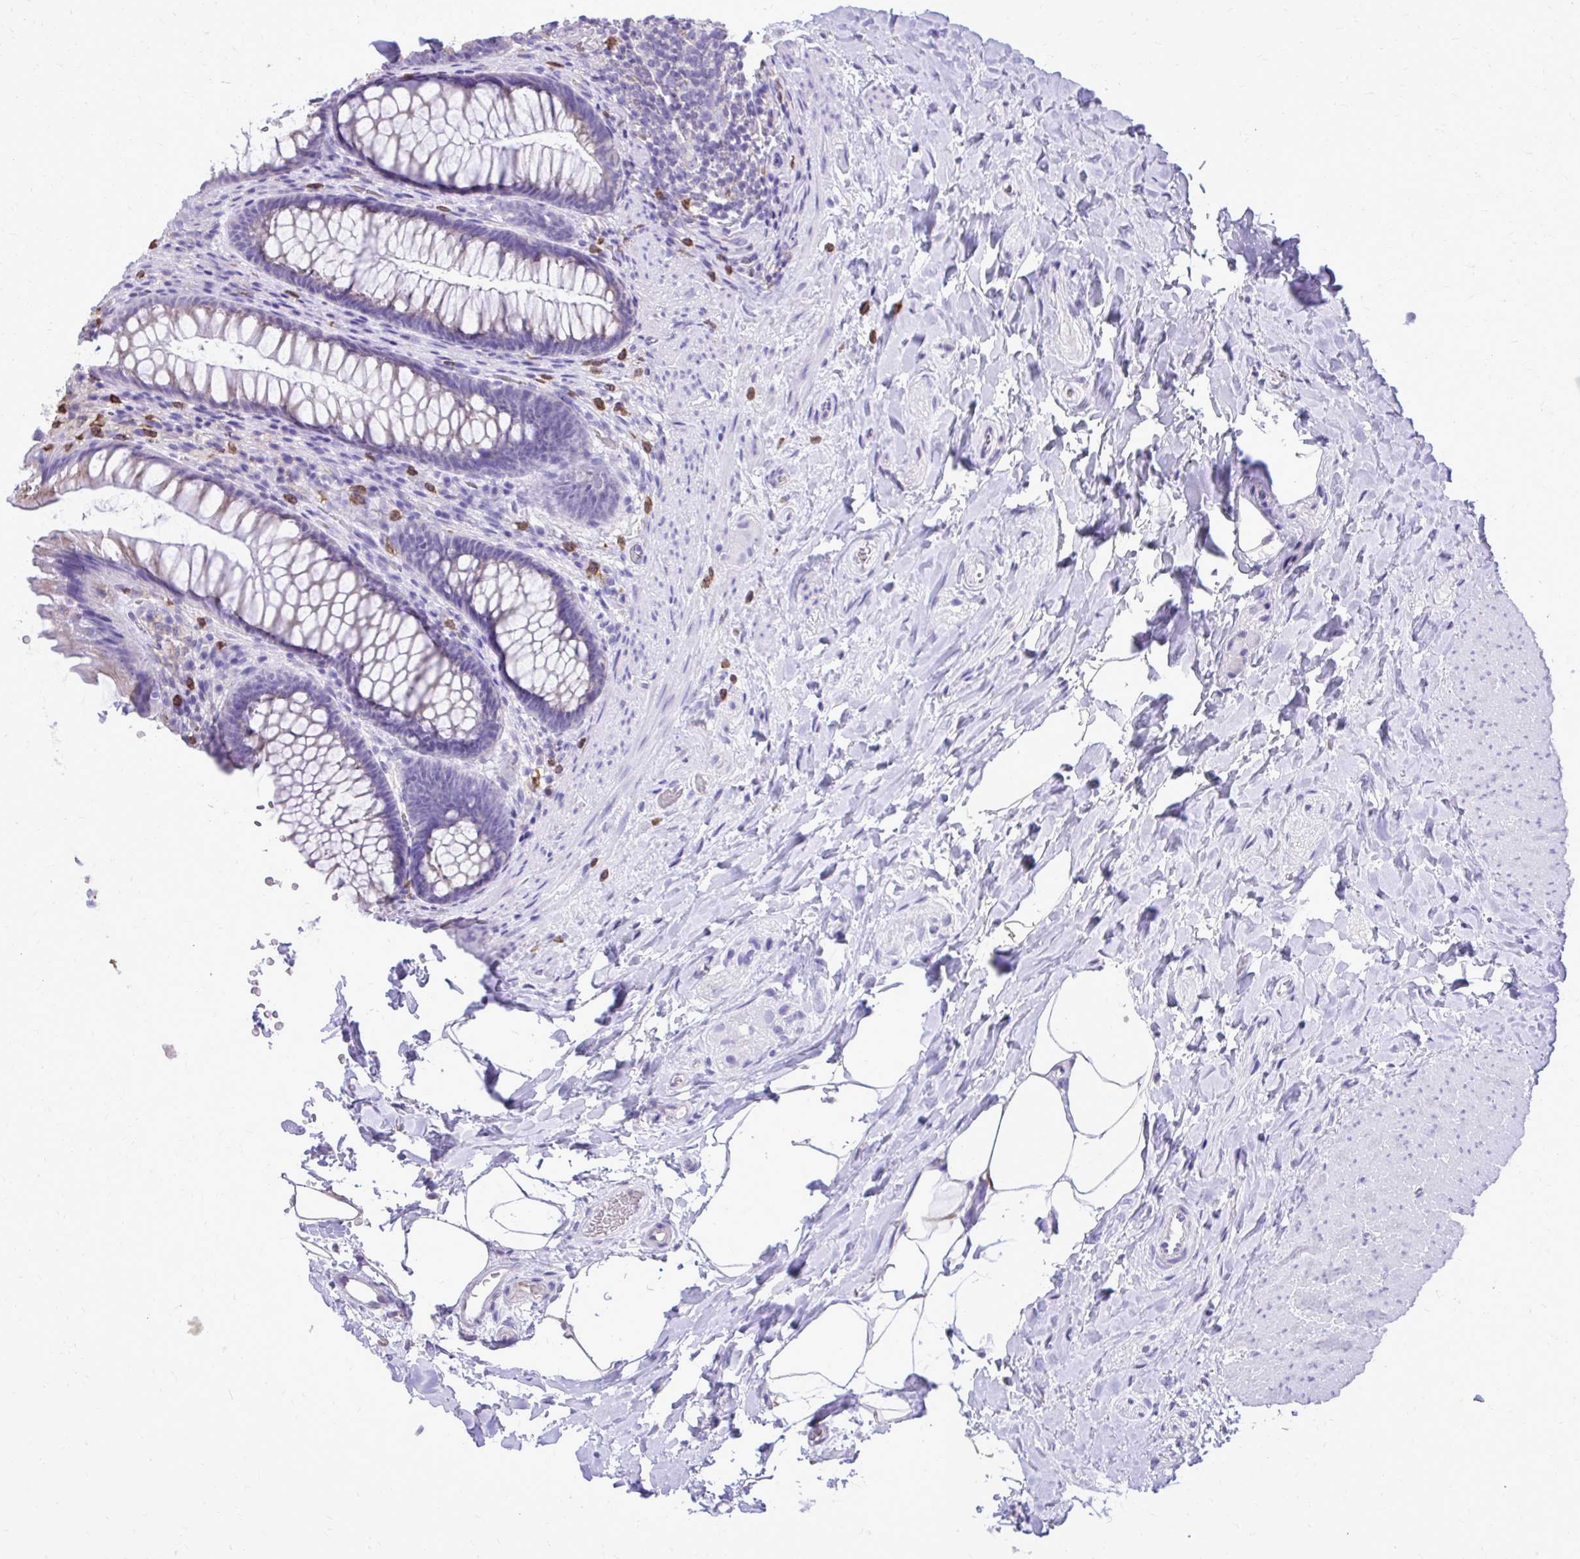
{"staining": {"intensity": "weak", "quantity": "<25%", "location": "cytoplasmic/membranous"}, "tissue": "rectum", "cell_type": "Glandular cells", "image_type": "normal", "snomed": [{"axis": "morphology", "description": "Normal tissue, NOS"}, {"axis": "topography", "description": "Rectum"}], "caption": "Immunohistochemistry (IHC) photomicrograph of benign human rectum stained for a protein (brown), which reveals no expression in glandular cells.", "gene": "CAT", "patient": {"sex": "male", "age": 53}}